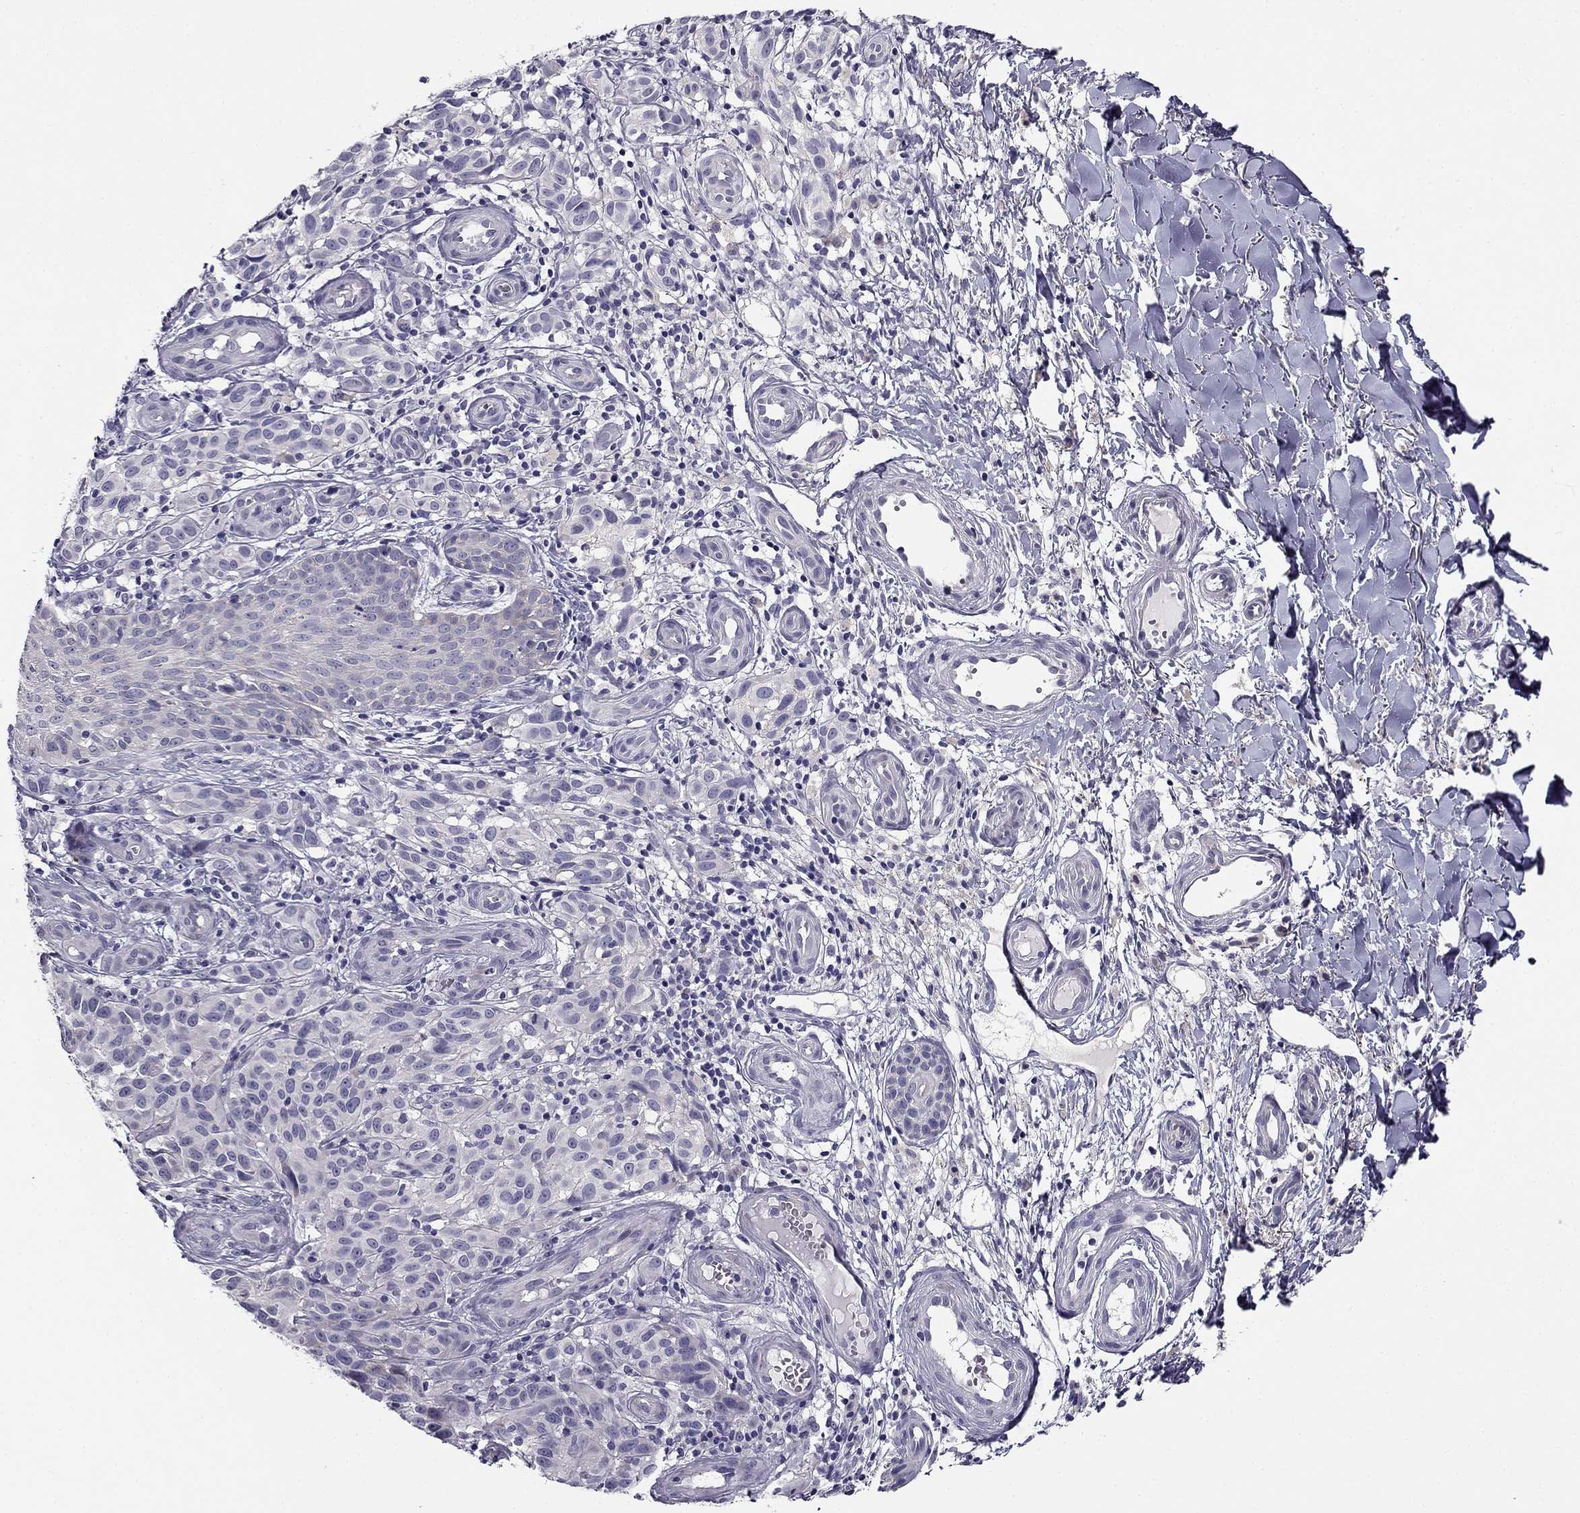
{"staining": {"intensity": "negative", "quantity": "none", "location": "none"}, "tissue": "melanoma", "cell_type": "Tumor cells", "image_type": "cancer", "snomed": [{"axis": "morphology", "description": "Malignant melanoma, NOS"}, {"axis": "topography", "description": "Skin"}], "caption": "Immunohistochemical staining of melanoma reveals no significant expression in tumor cells.", "gene": "CNR1", "patient": {"sex": "female", "age": 53}}